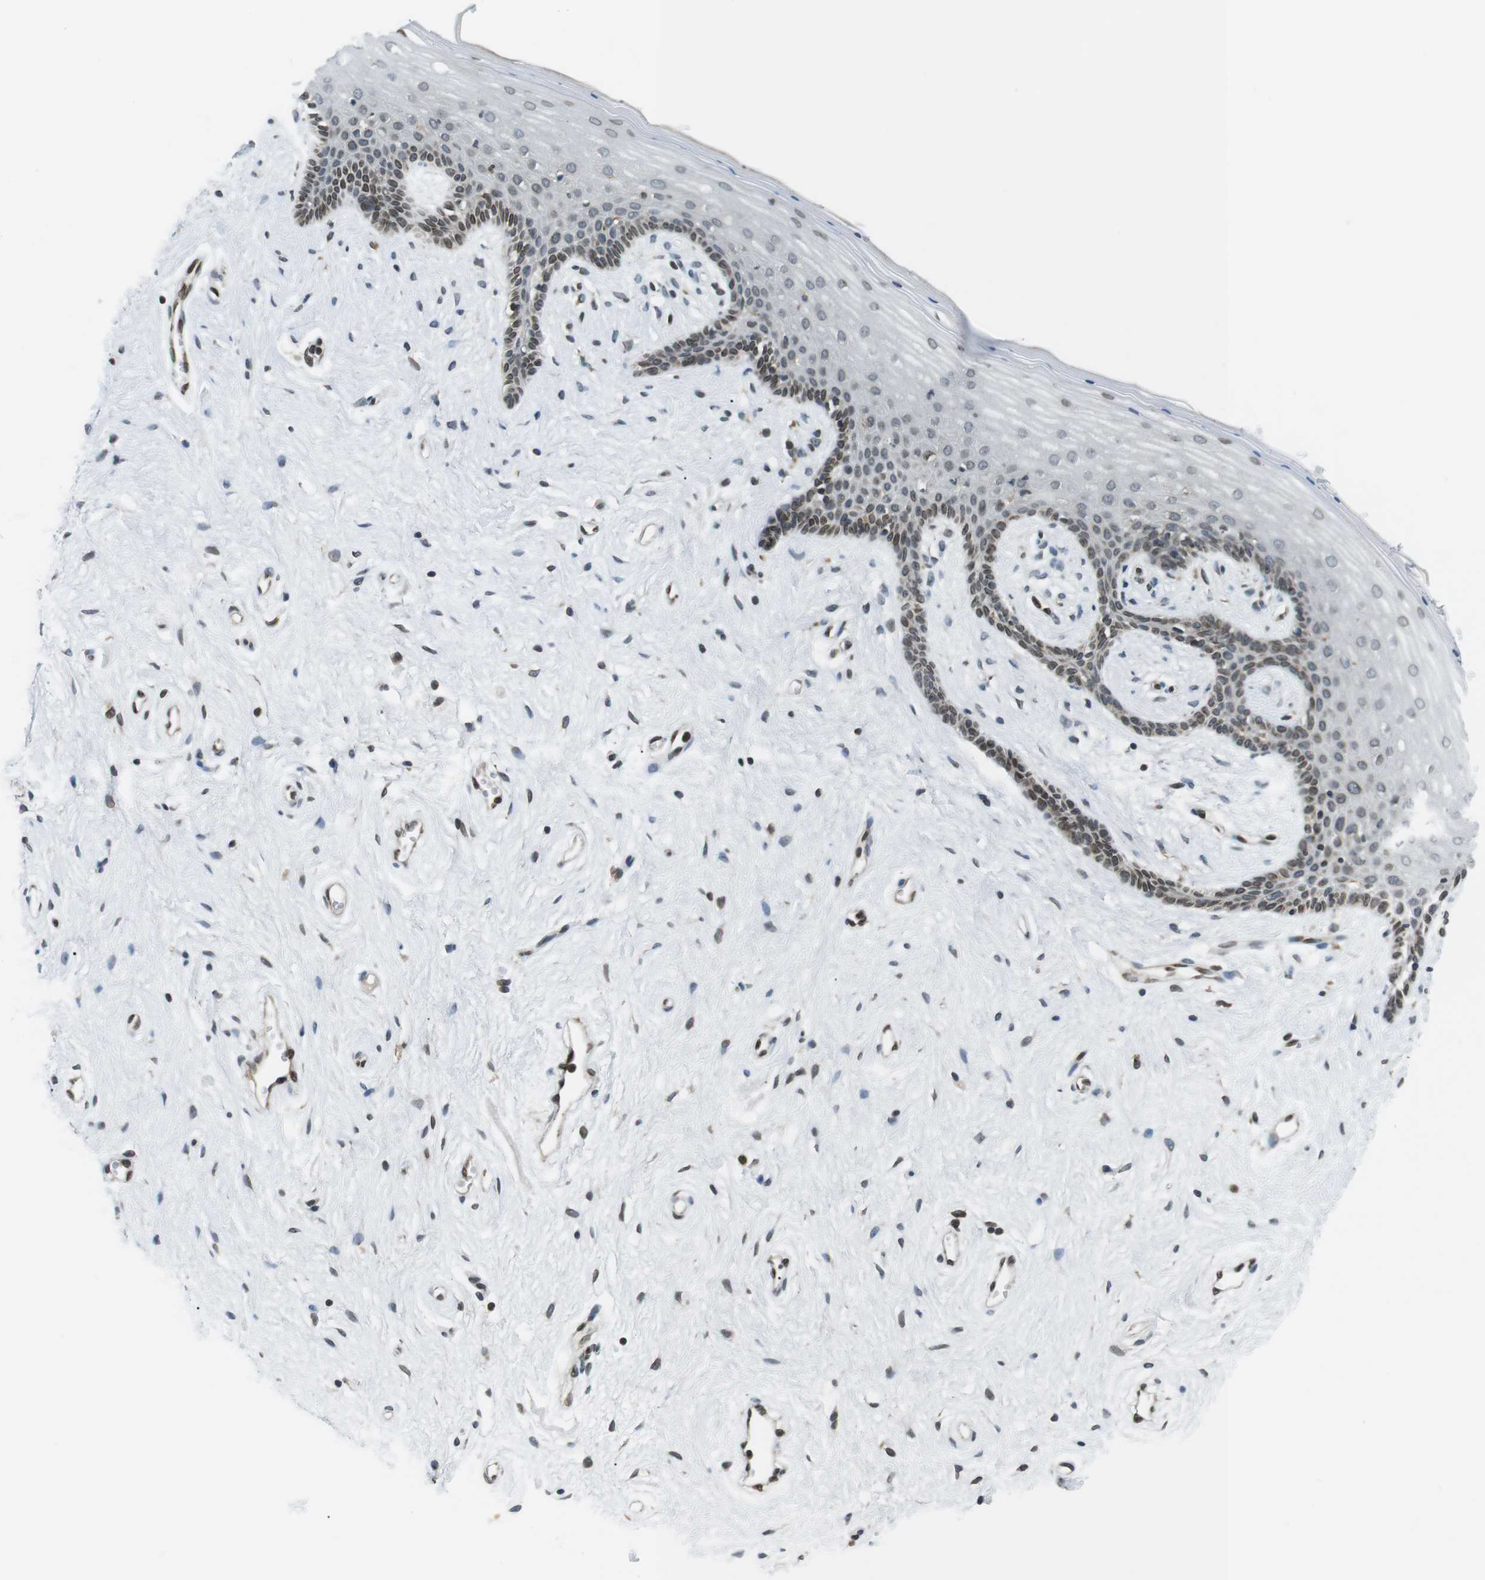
{"staining": {"intensity": "moderate", "quantity": "25%-75%", "location": "cytoplasmic/membranous,nuclear"}, "tissue": "vagina", "cell_type": "Squamous epithelial cells", "image_type": "normal", "snomed": [{"axis": "morphology", "description": "Normal tissue, NOS"}, {"axis": "topography", "description": "Vagina"}], "caption": "A high-resolution histopathology image shows immunohistochemistry staining of benign vagina, which demonstrates moderate cytoplasmic/membranous,nuclear staining in approximately 25%-75% of squamous epithelial cells.", "gene": "TMX4", "patient": {"sex": "female", "age": 44}}